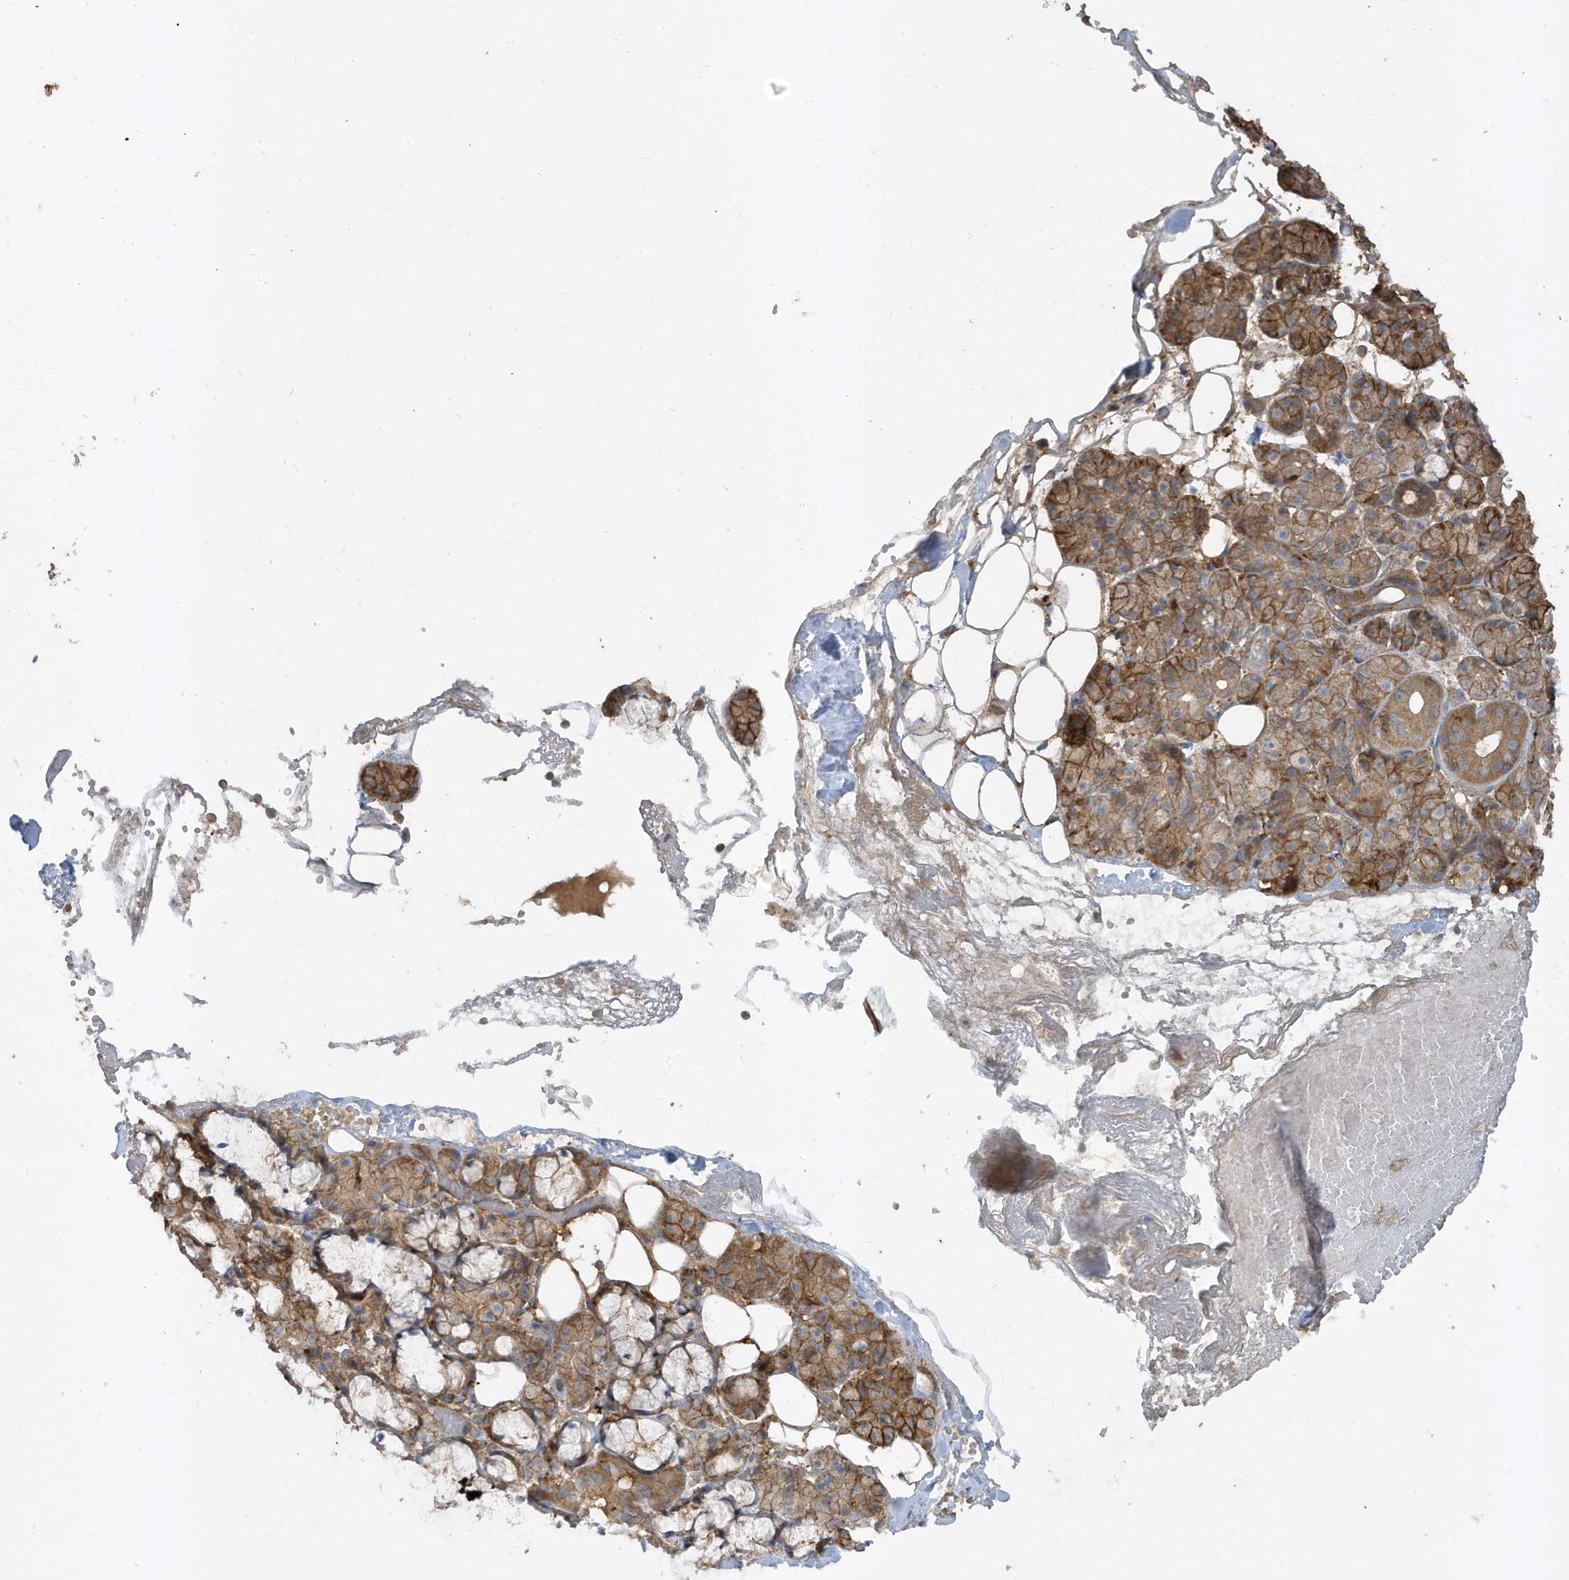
{"staining": {"intensity": "moderate", "quantity": "25%-75%", "location": "cytoplasmic/membranous"}, "tissue": "salivary gland", "cell_type": "Glandular cells", "image_type": "normal", "snomed": [{"axis": "morphology", "description": "Normal tissue, NOS"}, {"axis": "topography", "description": "Salivary gland"}], "caption": "Immunohistochemistry (IHC) micrograph of benign salivary gland: human salivary gland stained using immunohistochemistry (IHC) reveals medium levels of moderate protein expression localized specifically in the cytoplasmic/membranous of glandular cells, appearing as a cytoplasmic/membranous brown color.", "gene": "ABTB1", "patient": {"sex": "male", "age": 63}}